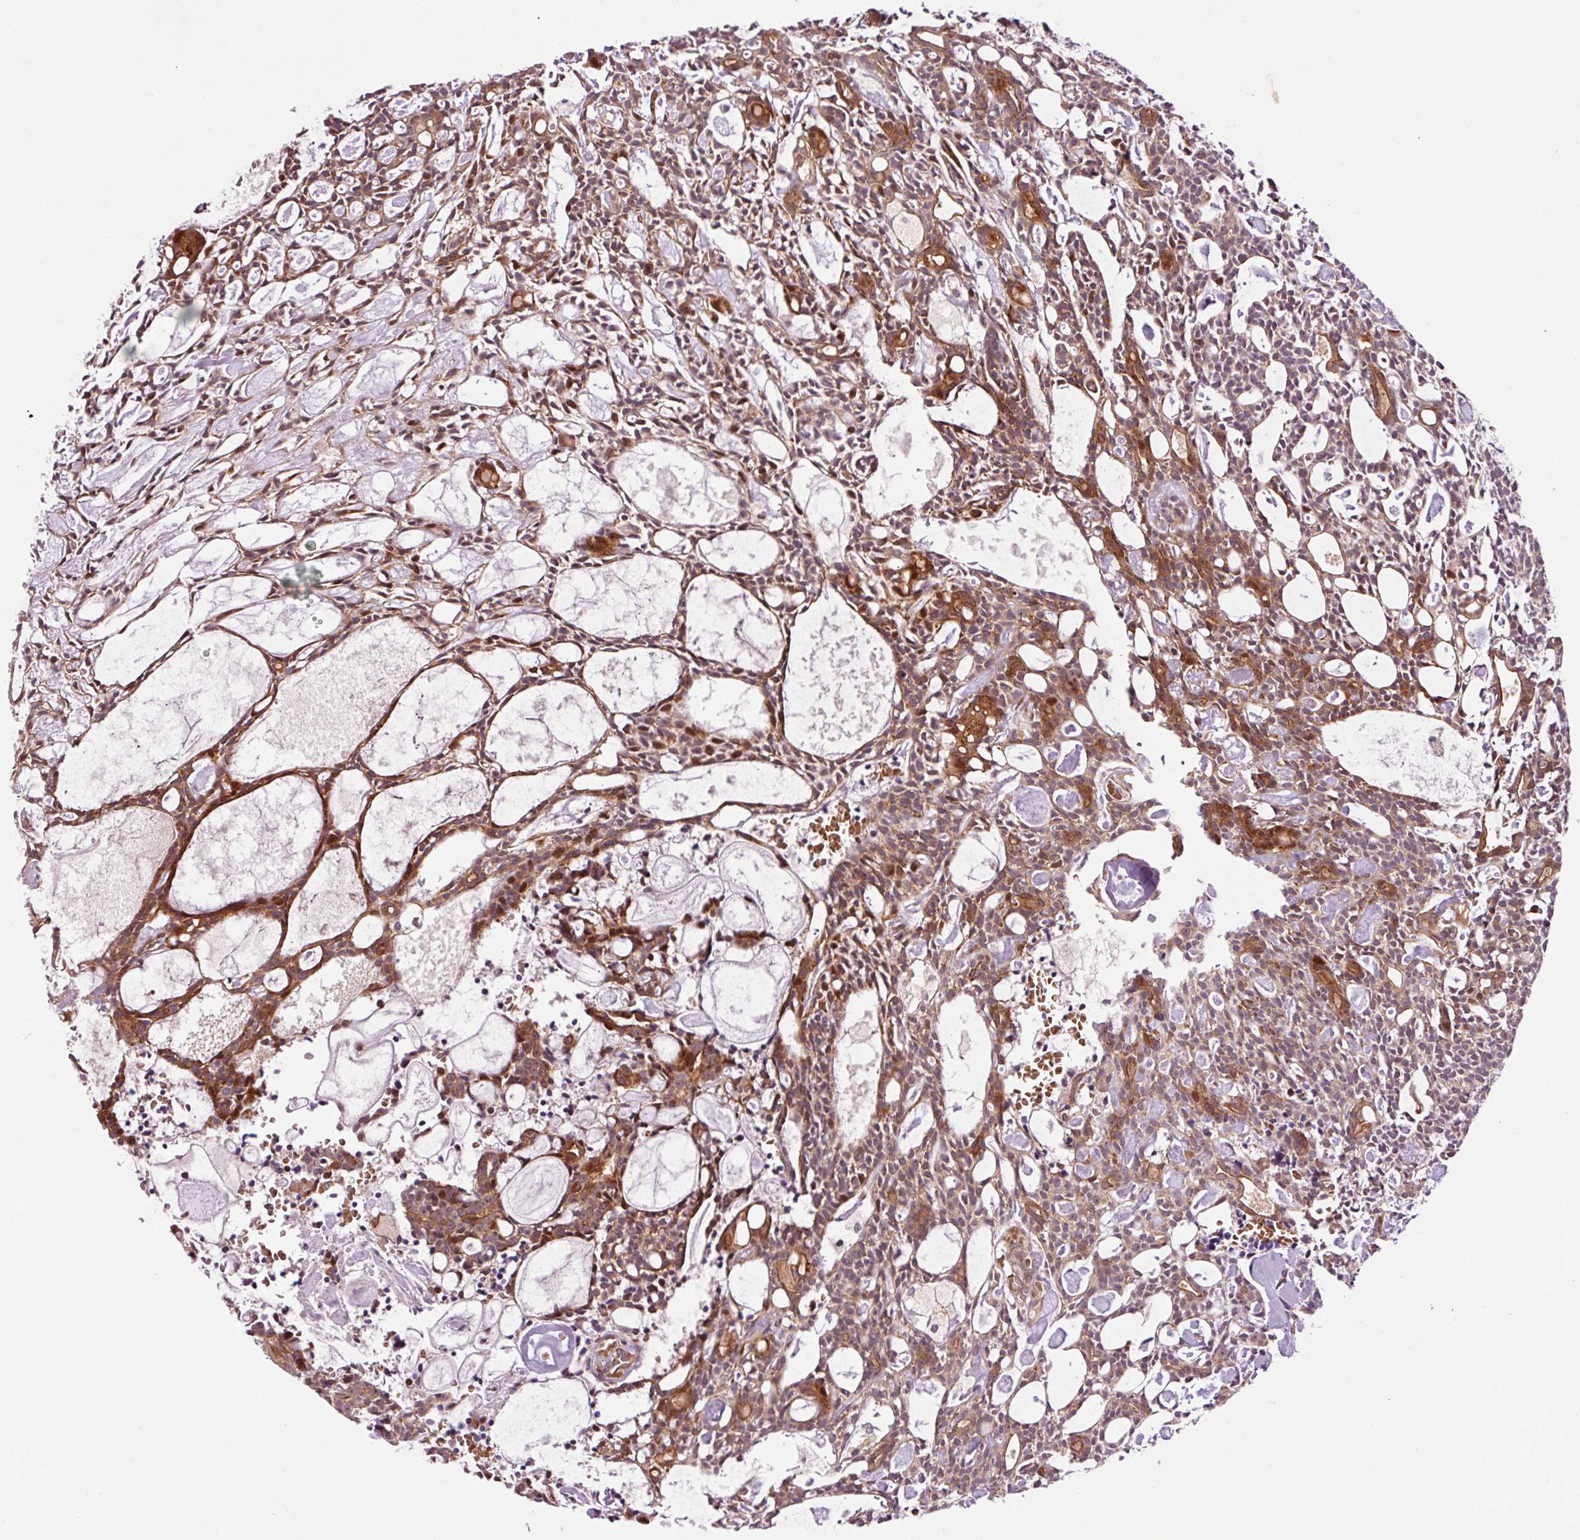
{"staining": {"intensity": "moderate", "quantity": ">75%", "location": "cytoplasmic/membranous,nuclear"}, "tissue": "head and neck cancer", "cell_type": "Tumor cells", "image_type": "cancer", "snomed": [{"axis": "morphology", "description": "Adenocarcinoma, NOS"}, {"axis": "topography", "description": "Salivary gland"}, {"axis": "topography", "description": "Head-Neck"}], "caption": "A high-resolution histopathology image shows IHC staining of adenocarcinoma (head and neck), which exhibits moderate cytoplasmic/membranous and nuclear expression in about >75% of tumor cells.", "gene": "ANKRD20A1", "patient": {"sex": "male", "age": 55}}